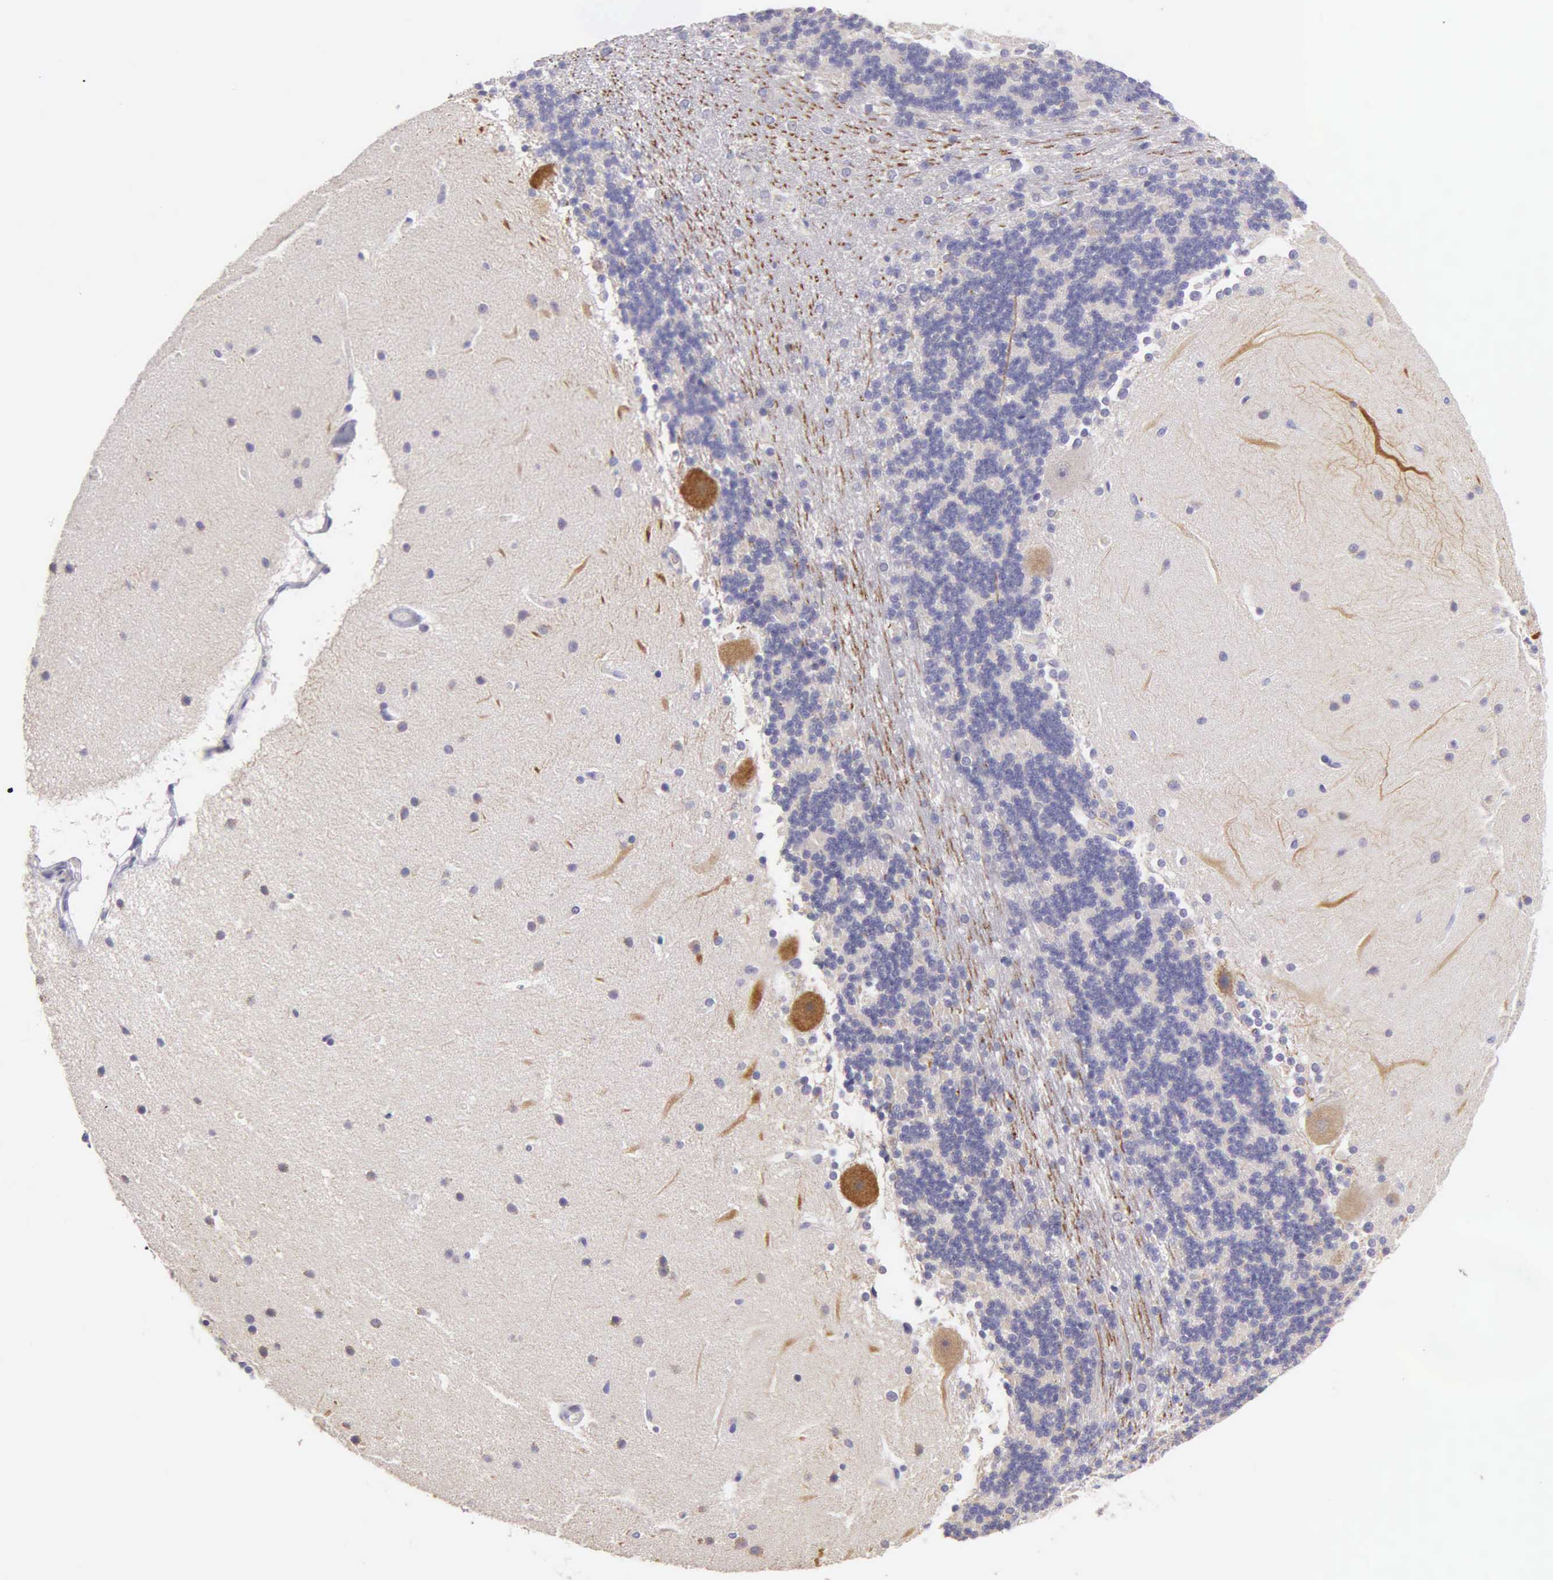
{"staining": {"intensity": "negative", "quantity": "none", "location": "none"}, "tissue": "cerebellum", "cell_type": "Cells in granular layer", "image_type": "normal", "snomed": [{"axis": "morphology", "description": "Normal tissue, NOS"}, {"axis": "topography", "description": "Cerebellum"}], "caption": "Immunohistochemical staining of benign cerebellum shows no significant positivity in cells in granular layer.", "gene": "ESR1", "patient": {"sex": "female", "age": 54}}